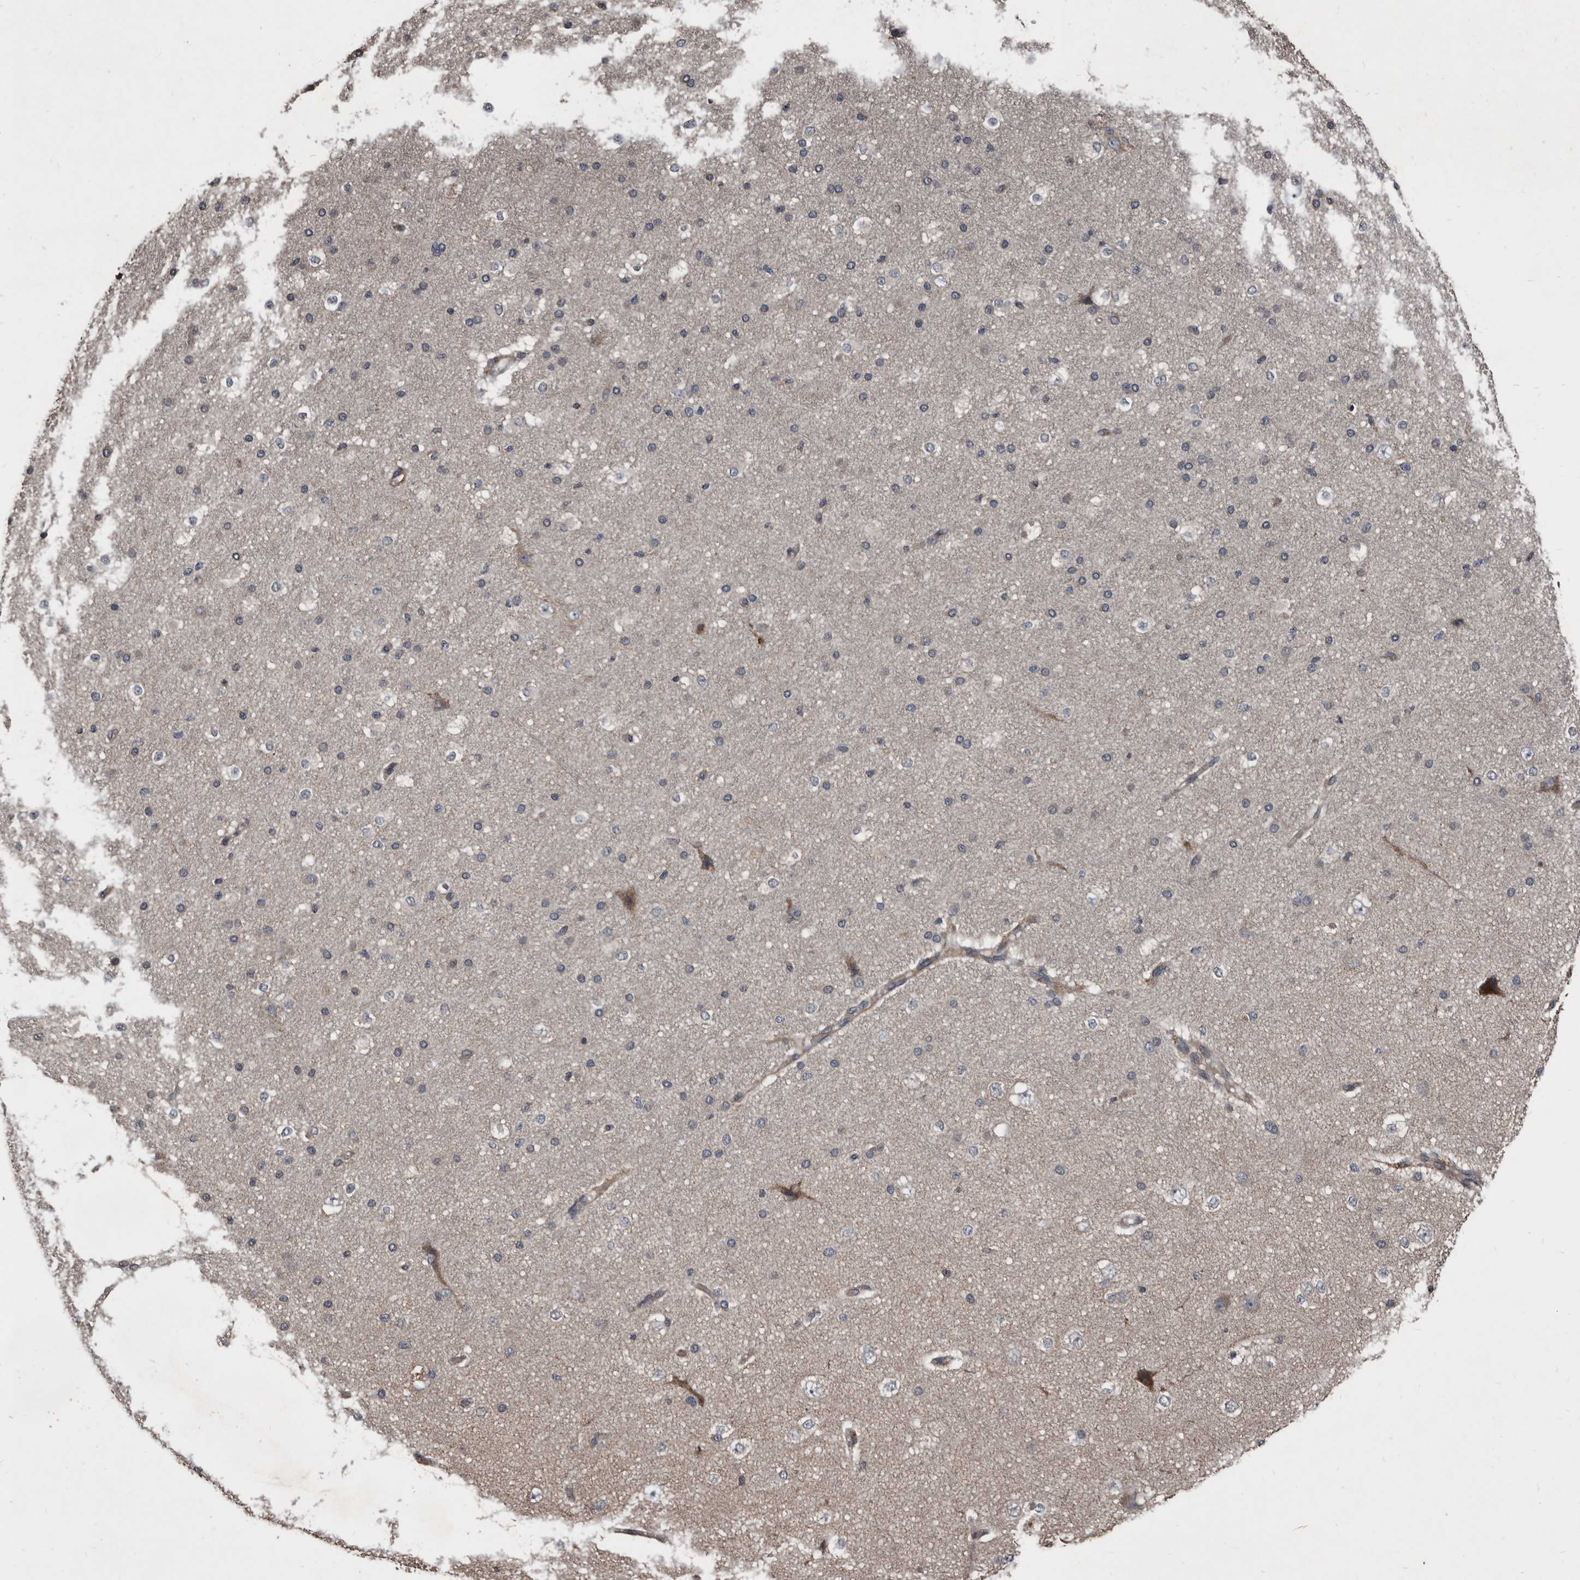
{"staining": {"intensity": "negative", "quantity": "none", "location": "none"}, "tissue": "cerebral cortex", "cell_type": "Endothelial cells", "image_type": "normal", "snomed": [{"axis": "morphology", "description": "Normal tissue, NOS"}, {"axis": "morphology", "description": "Developmental malformation"}, {"axis": "topography", "description": "Cerebral cortex"}], "caption": "This is an IHC image of normal cerebral cortex. There is no staining in endothelial cells.", "gene": "GREB1", "patient": {"sex": "female", "age": 30}}